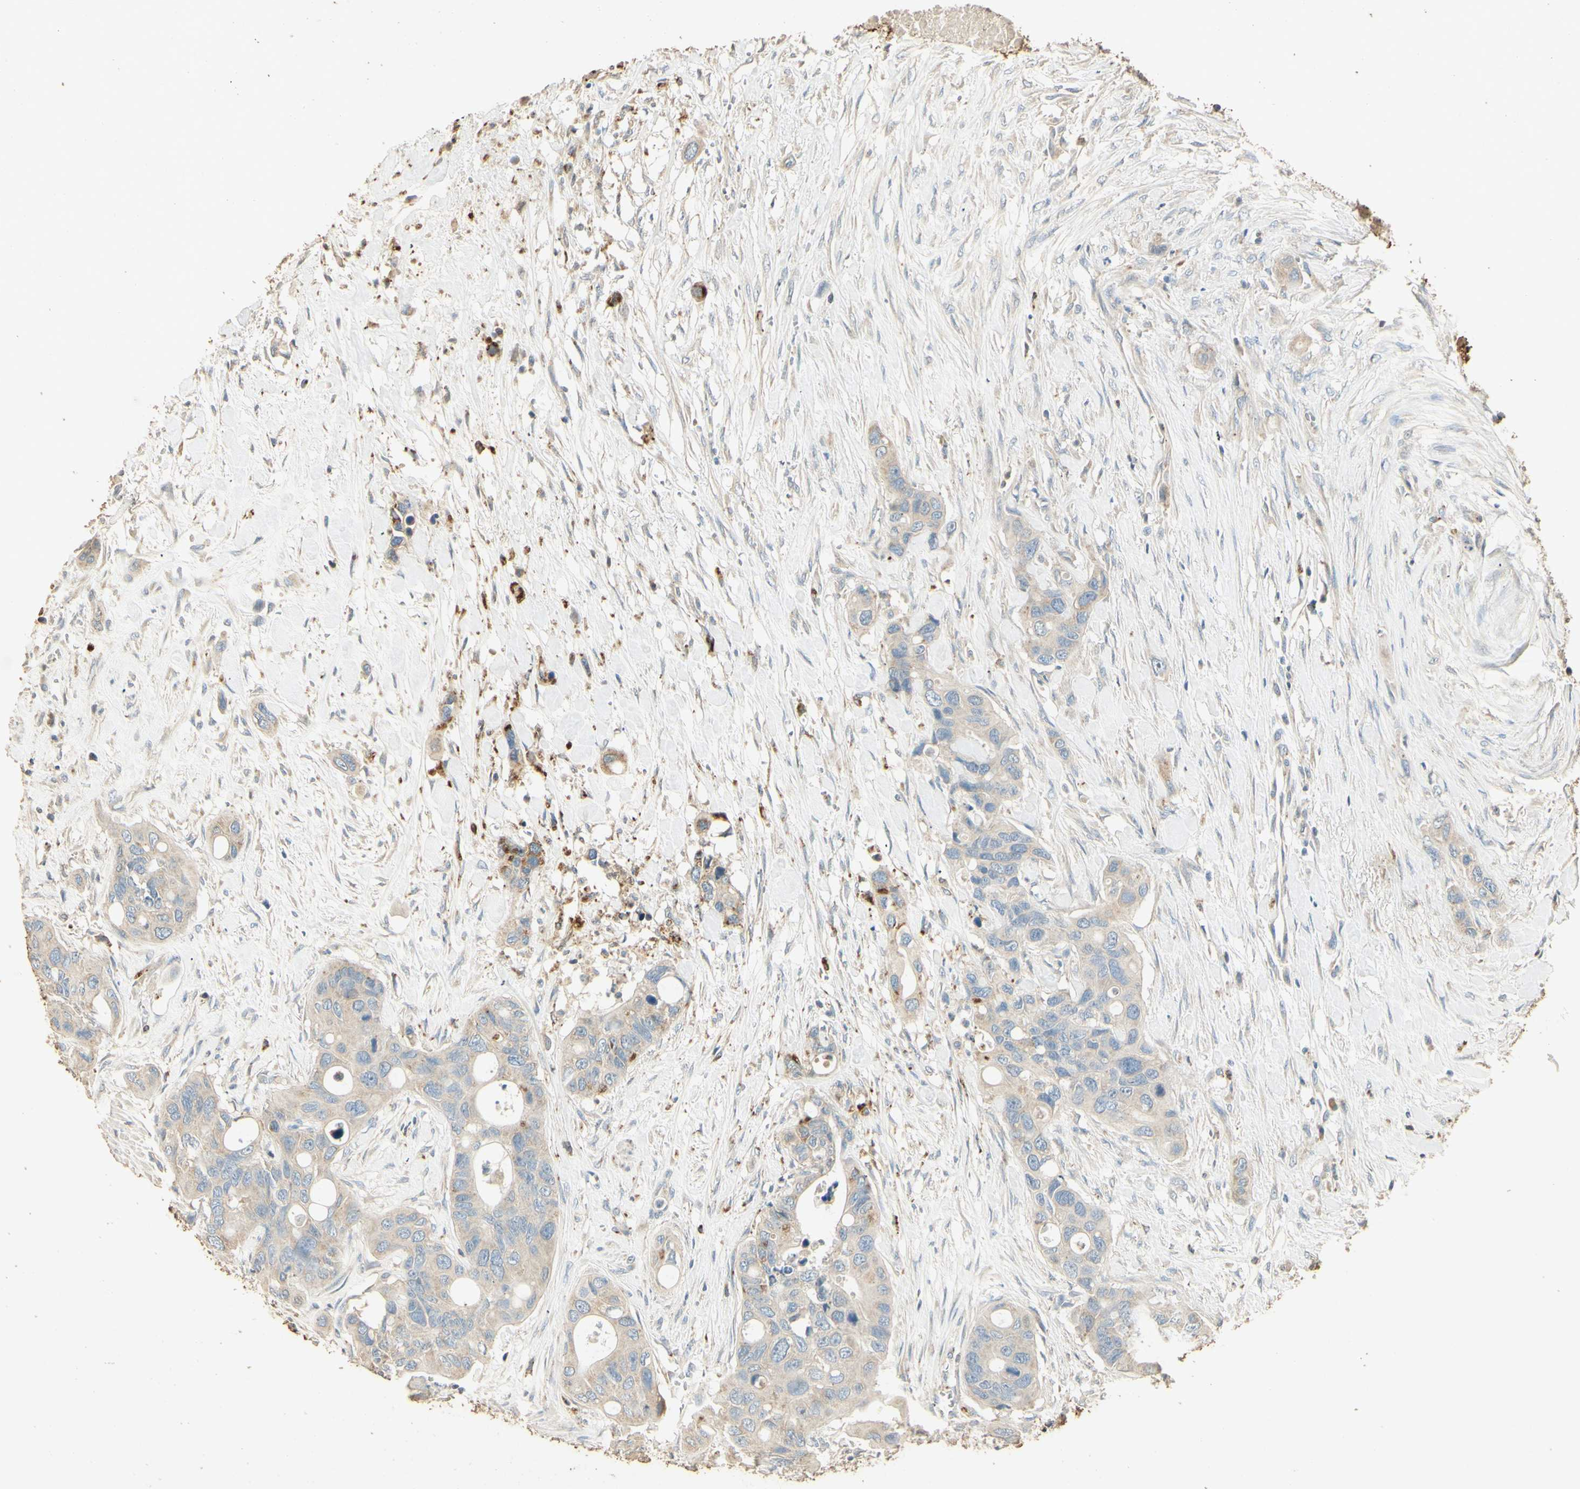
{"staining": {"intensity": "negative", "quantity": "none", "location": "none"}, "tissue": "colorectal cancer", "cell_type": "Tumor cells", "image_type": "cancer", "snomed": [{"axis": "morphology", "description": "Adenocarcinoma, NOS"}, {"axis": "topography", "description": "Colon"}], "caption": "Tumor cells are negative for brown protein staining in colorectal cancer (adenocarcinoma). (Immunohistochemistry, brightfield microscopy, high magnification).", "gene": "ARHGEF17", "patient": {"sex": "female", "age": 57}}